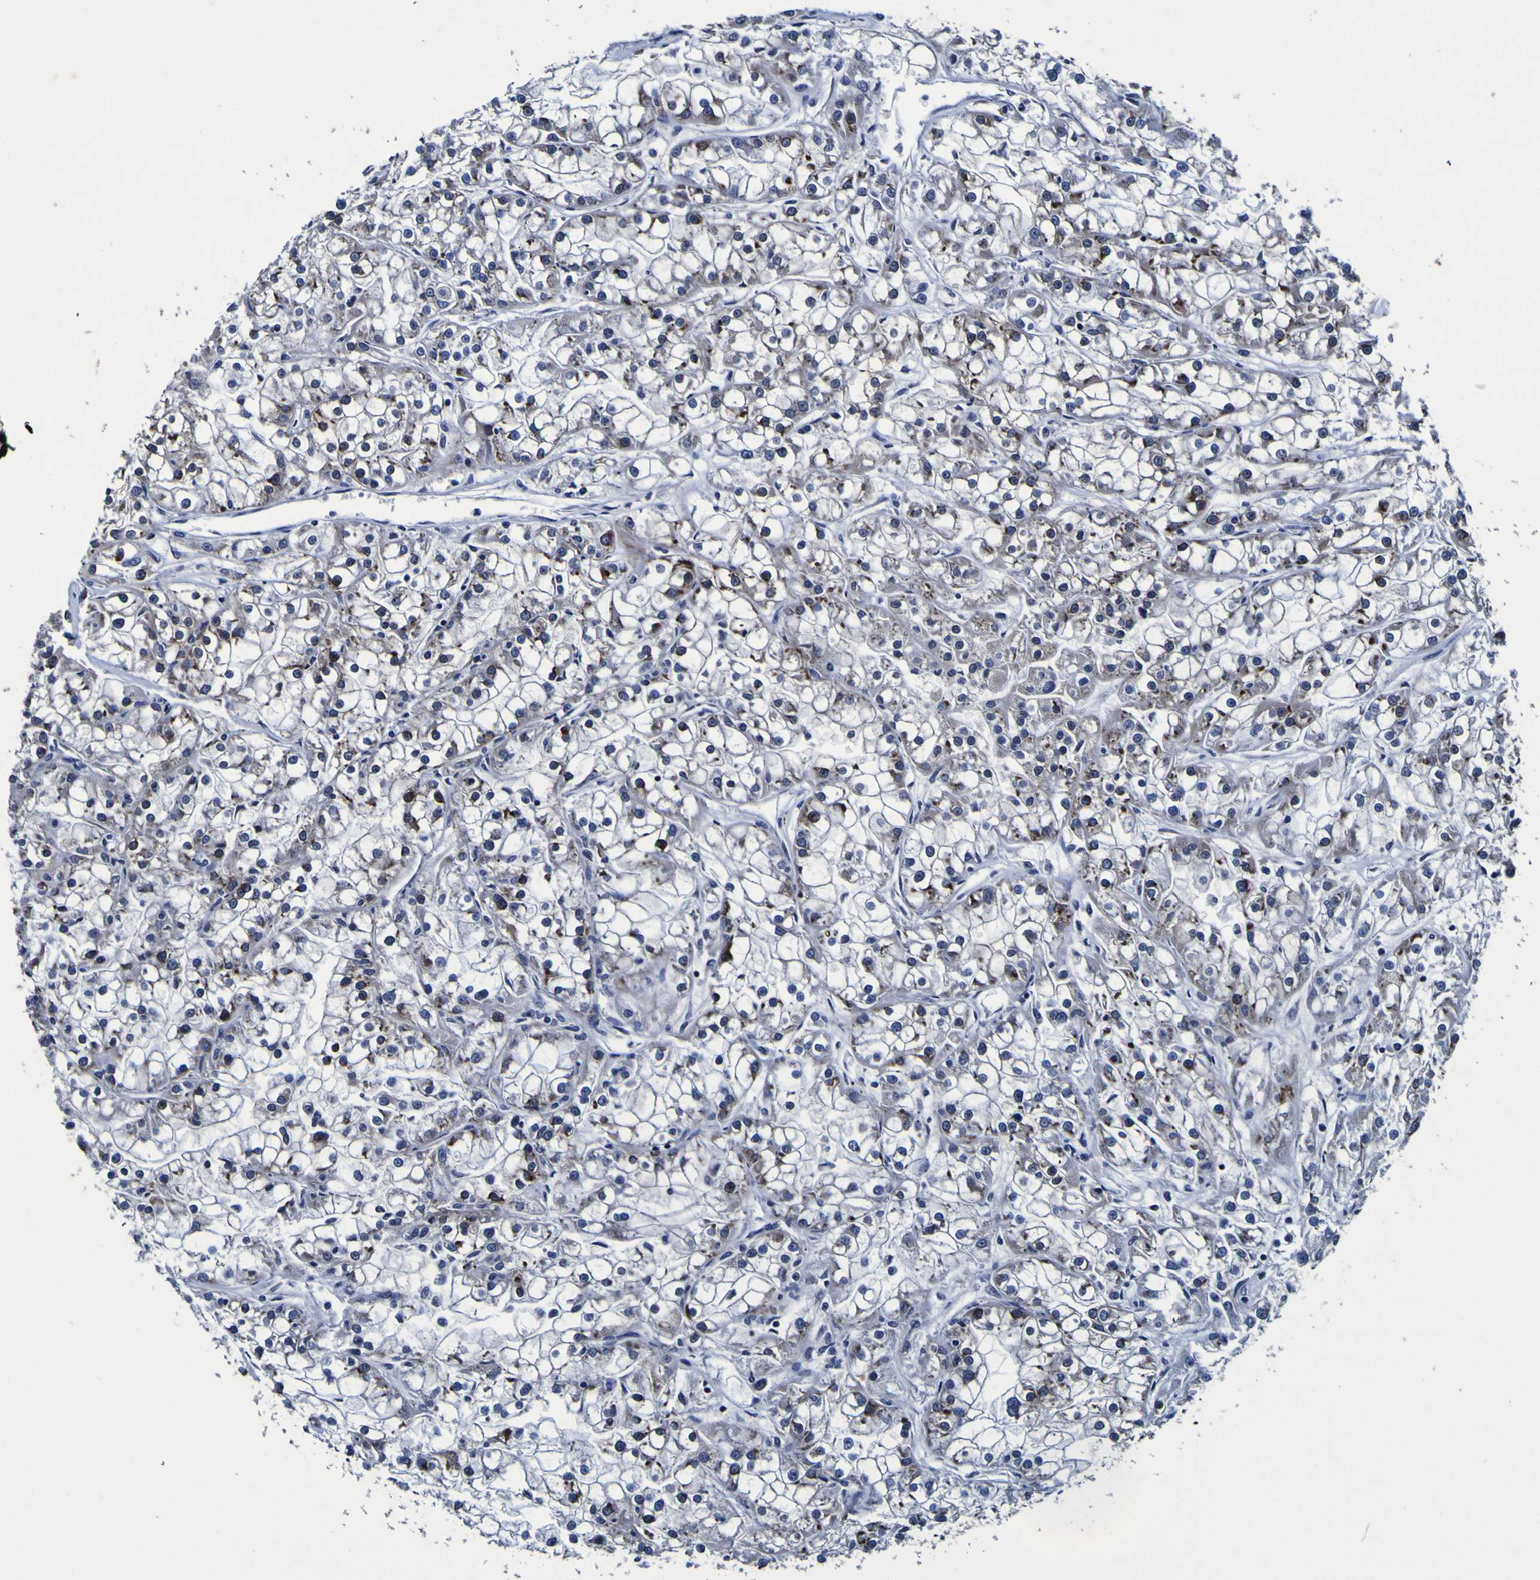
{"staining": {"intensity": "negative", "quantity": "none", "location": "none"}, "tissue": "renal cancer", "cell_type": "Tumor cells", "image_type": "cancer", "snomed": [{"axis": "morphology", "description": "Adenocarcinoma, NOS"}, {"axis": "topography", "description": "Kidney"}], "caption": "Immunohistochemistry micrograph of human renal adenocarcinoma stained for a protein (brown), which demonstrates no staining in tumor cells.", "gene": "SORCS1", "patient": {"sex": "female", "age": 52}}